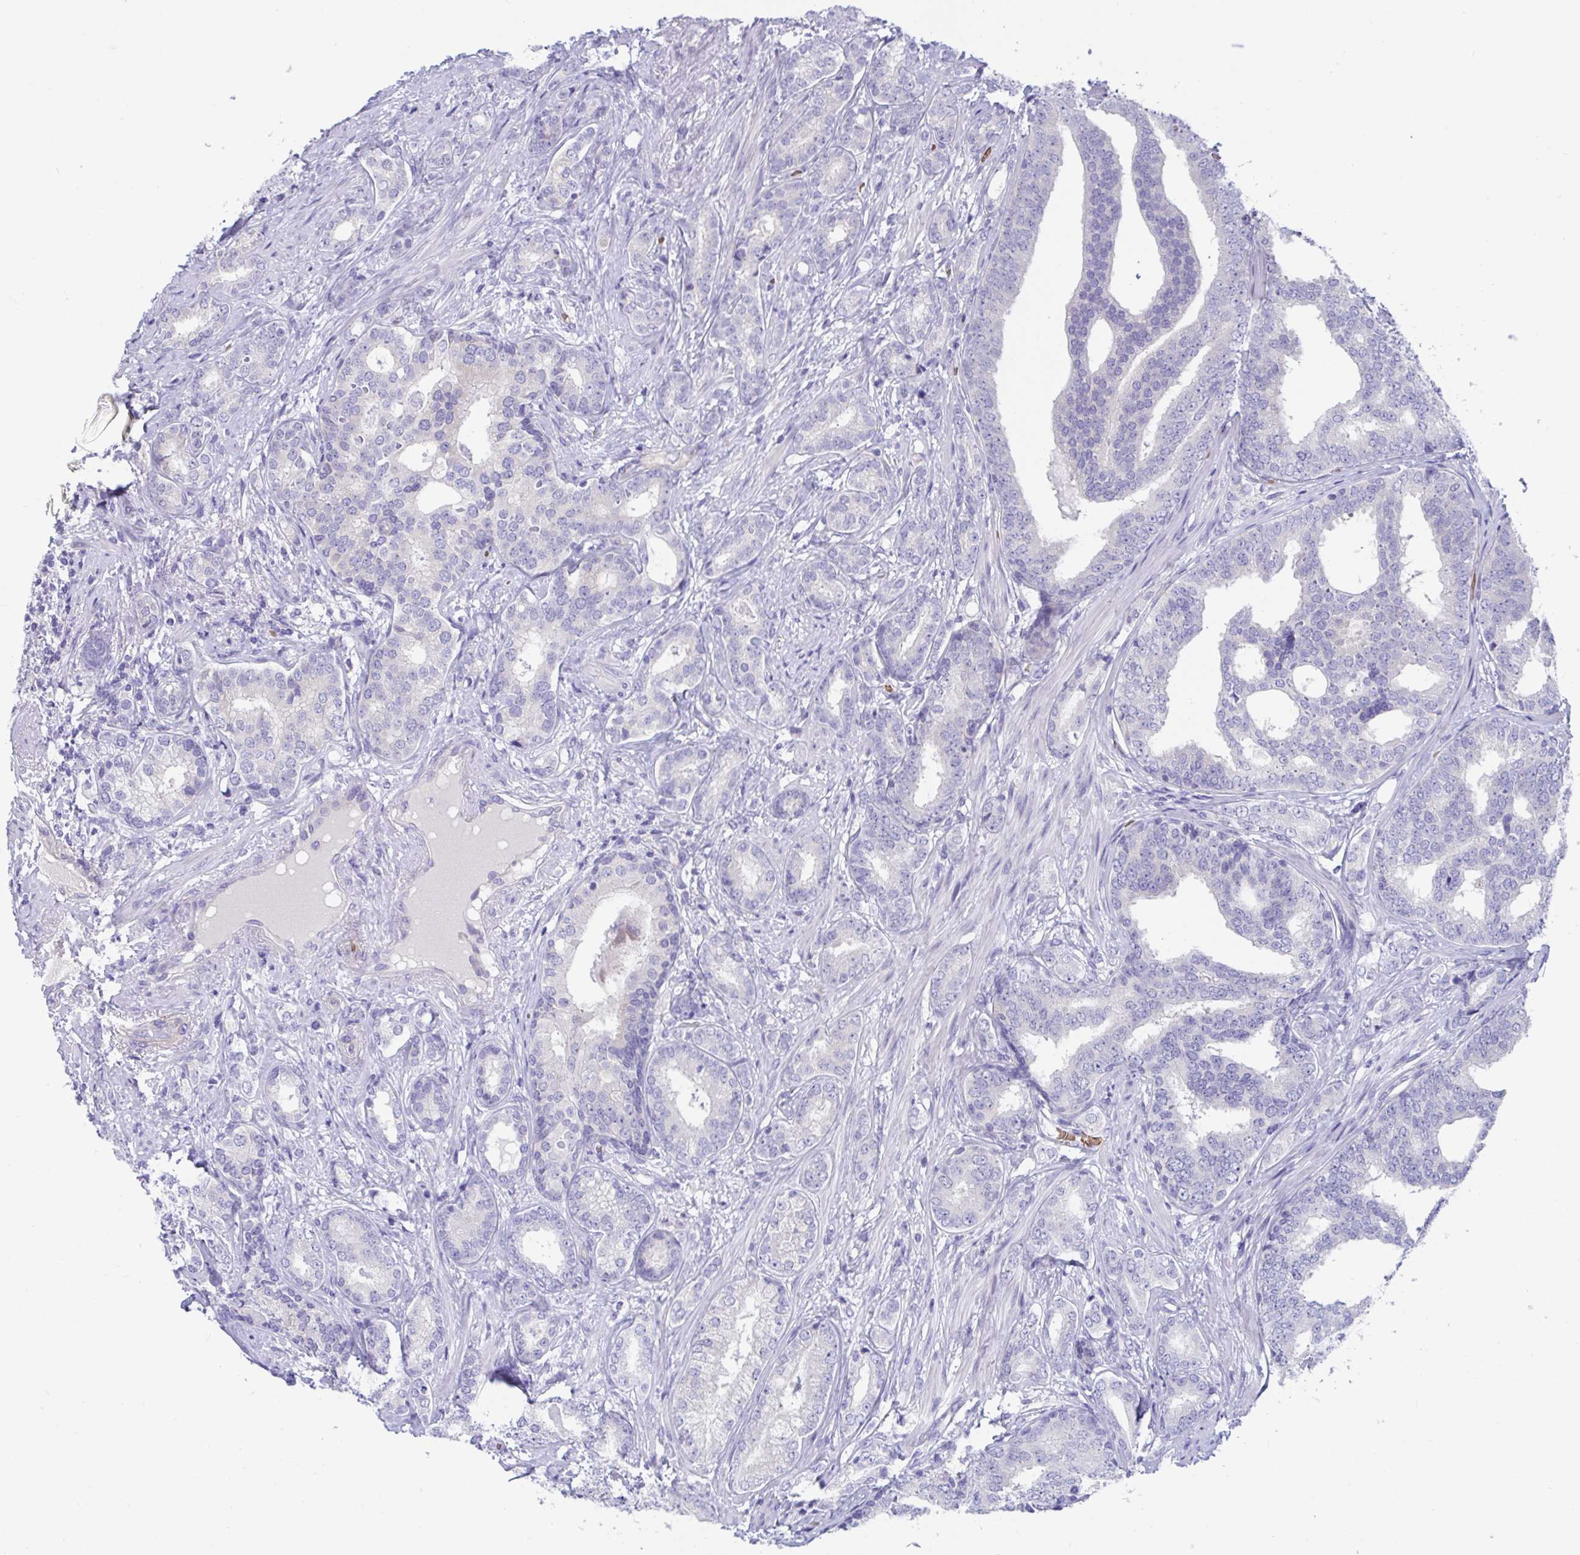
{"staining": {"intensity": "negative", "quantity": "none", "location": "none"}, "tissue": "prostate cancer", "cell_type": "Tumor cells", "image_type": "cancer", "snomed": [{"axis": "morphology", "description": "Adenocarcinoma, High grade"}, {"axis": "topography", "description": "Prostate"}], "caption": "High power microscopy micrograph of an immunohistochemistry image of prostate cancer (high-grade adenocarcinoma), revealing no significant positivity in tumor cells. (Brightfield microscopy of DAB immunohistochemistry at high magnification).", "gene": "TTC30B", "patient": {"sex": "male", "age": 62}}